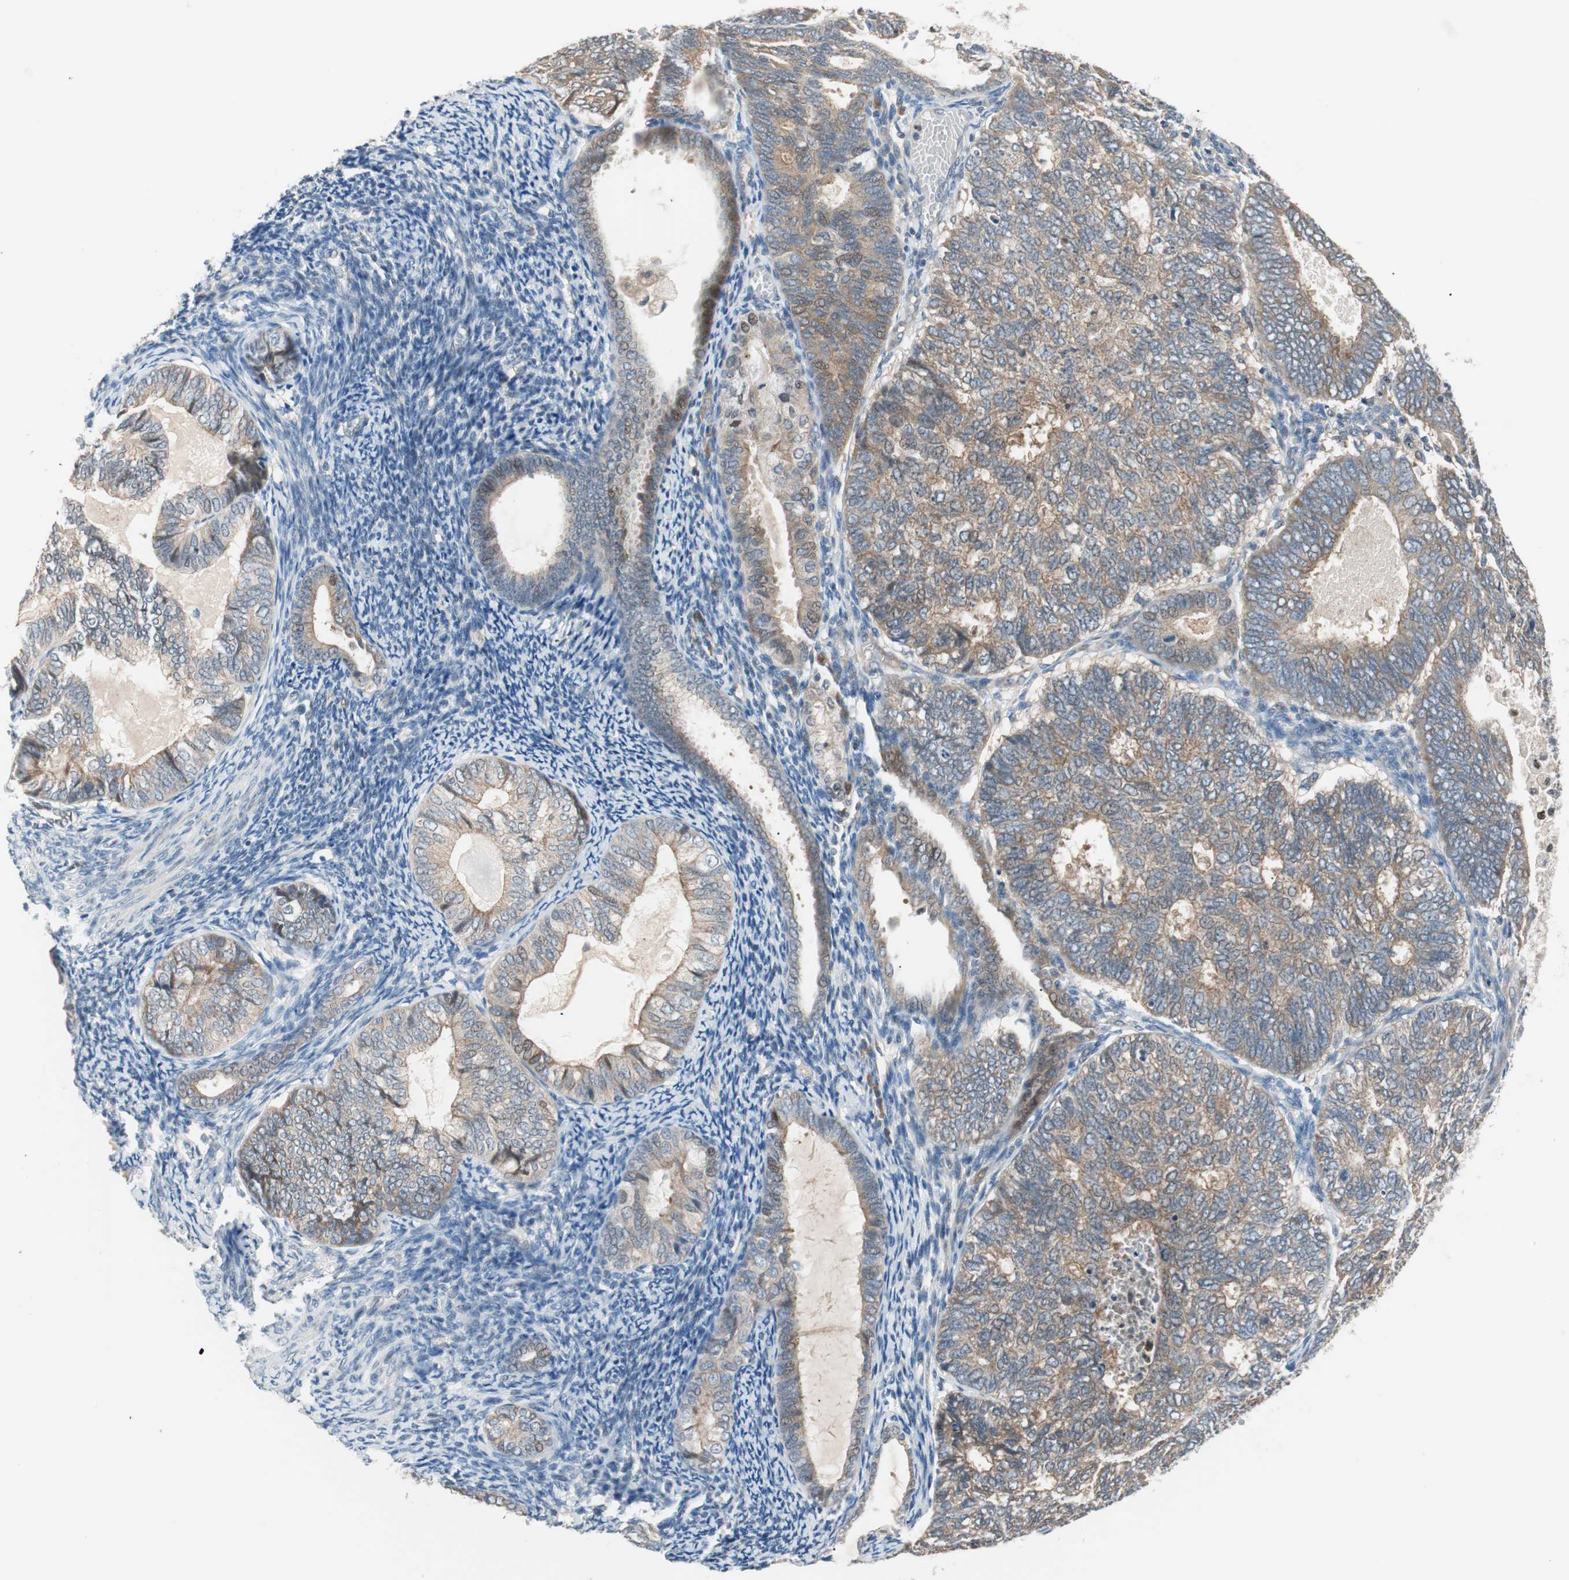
{"staining": {"intensity": "moderate", "quantity": ">75%", "location": "cytoplasmic/membranous"}, "tissue": "endometrial cancer", "cell_type": "Tumor cells", "image_type": "cancer", "snomed": [{"axis": "morphology", "description": "Adenocarcinoma, NOS"}, {"axis": "topography", "description": "Uterus"}], "caption": "A photomicrograph of human endometrial cancer stained for a protein reveals moderate cytoplasmic/membranous brown staining in tumor cells.", "gene": "PCK1", "patient": {"sex": "female", "age": 60}}